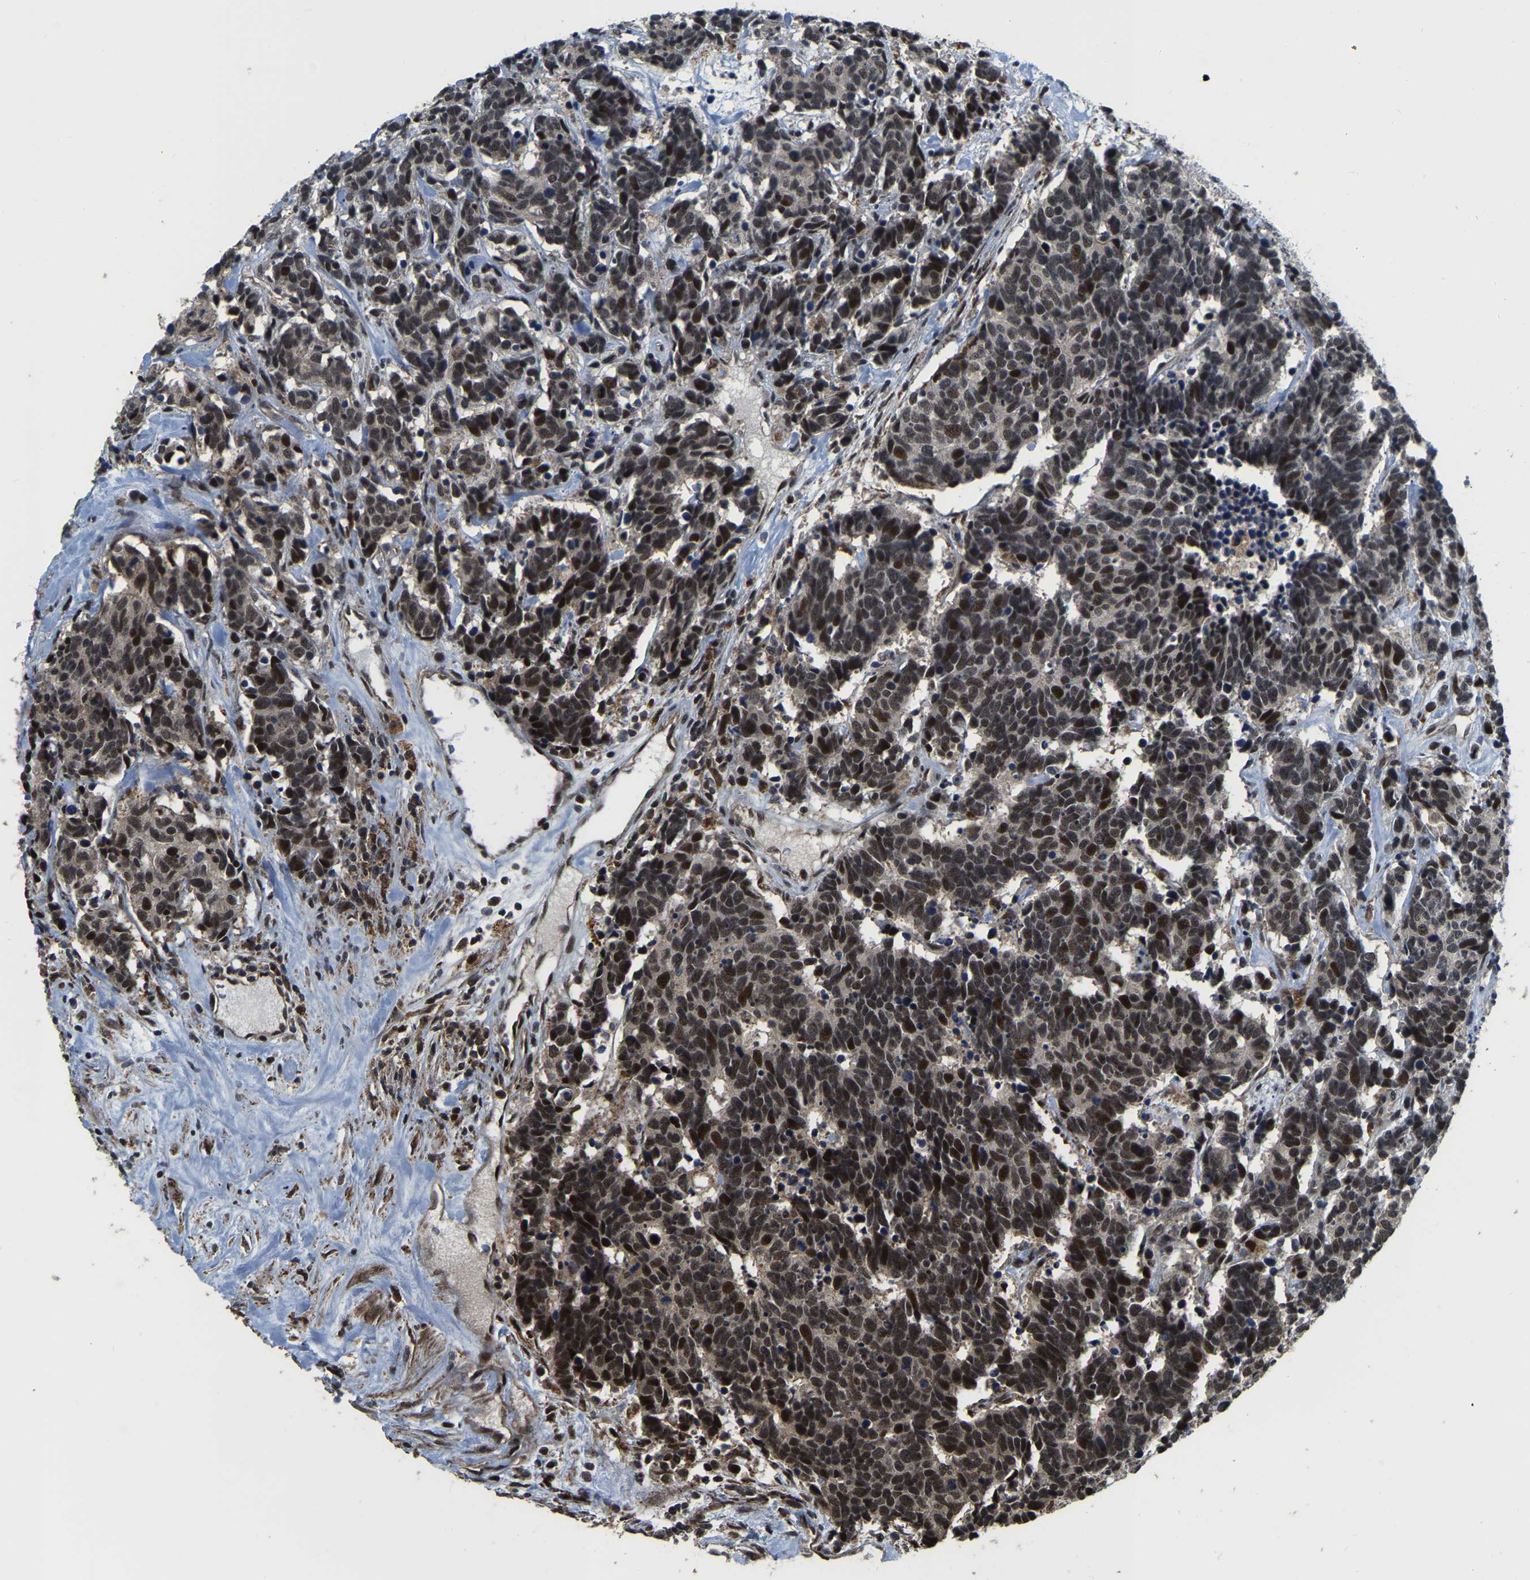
{"staining": {"intensity": "strong", "quantity": ">75%", "location": "nuclear"}, "tissue": "carcinoid", "cell_type": "Tumor cells", "image_type": "cancer", "snomed": [{"axis": "morphology", "description": "Carcinoma, NOS"}, {"axis": "morphology", "description": "Carcinoid, malignant, NOS"}, {"axis": "topography", "description": "Urinary bladder"}], "caption": "Approximately >75% of tumor cells in carcinoma show strong nuclear protein expression as visualized by brown immunohistochemical staining.", "gene": "CIAO1", "patient": {"sex": "male", "age": 57}}